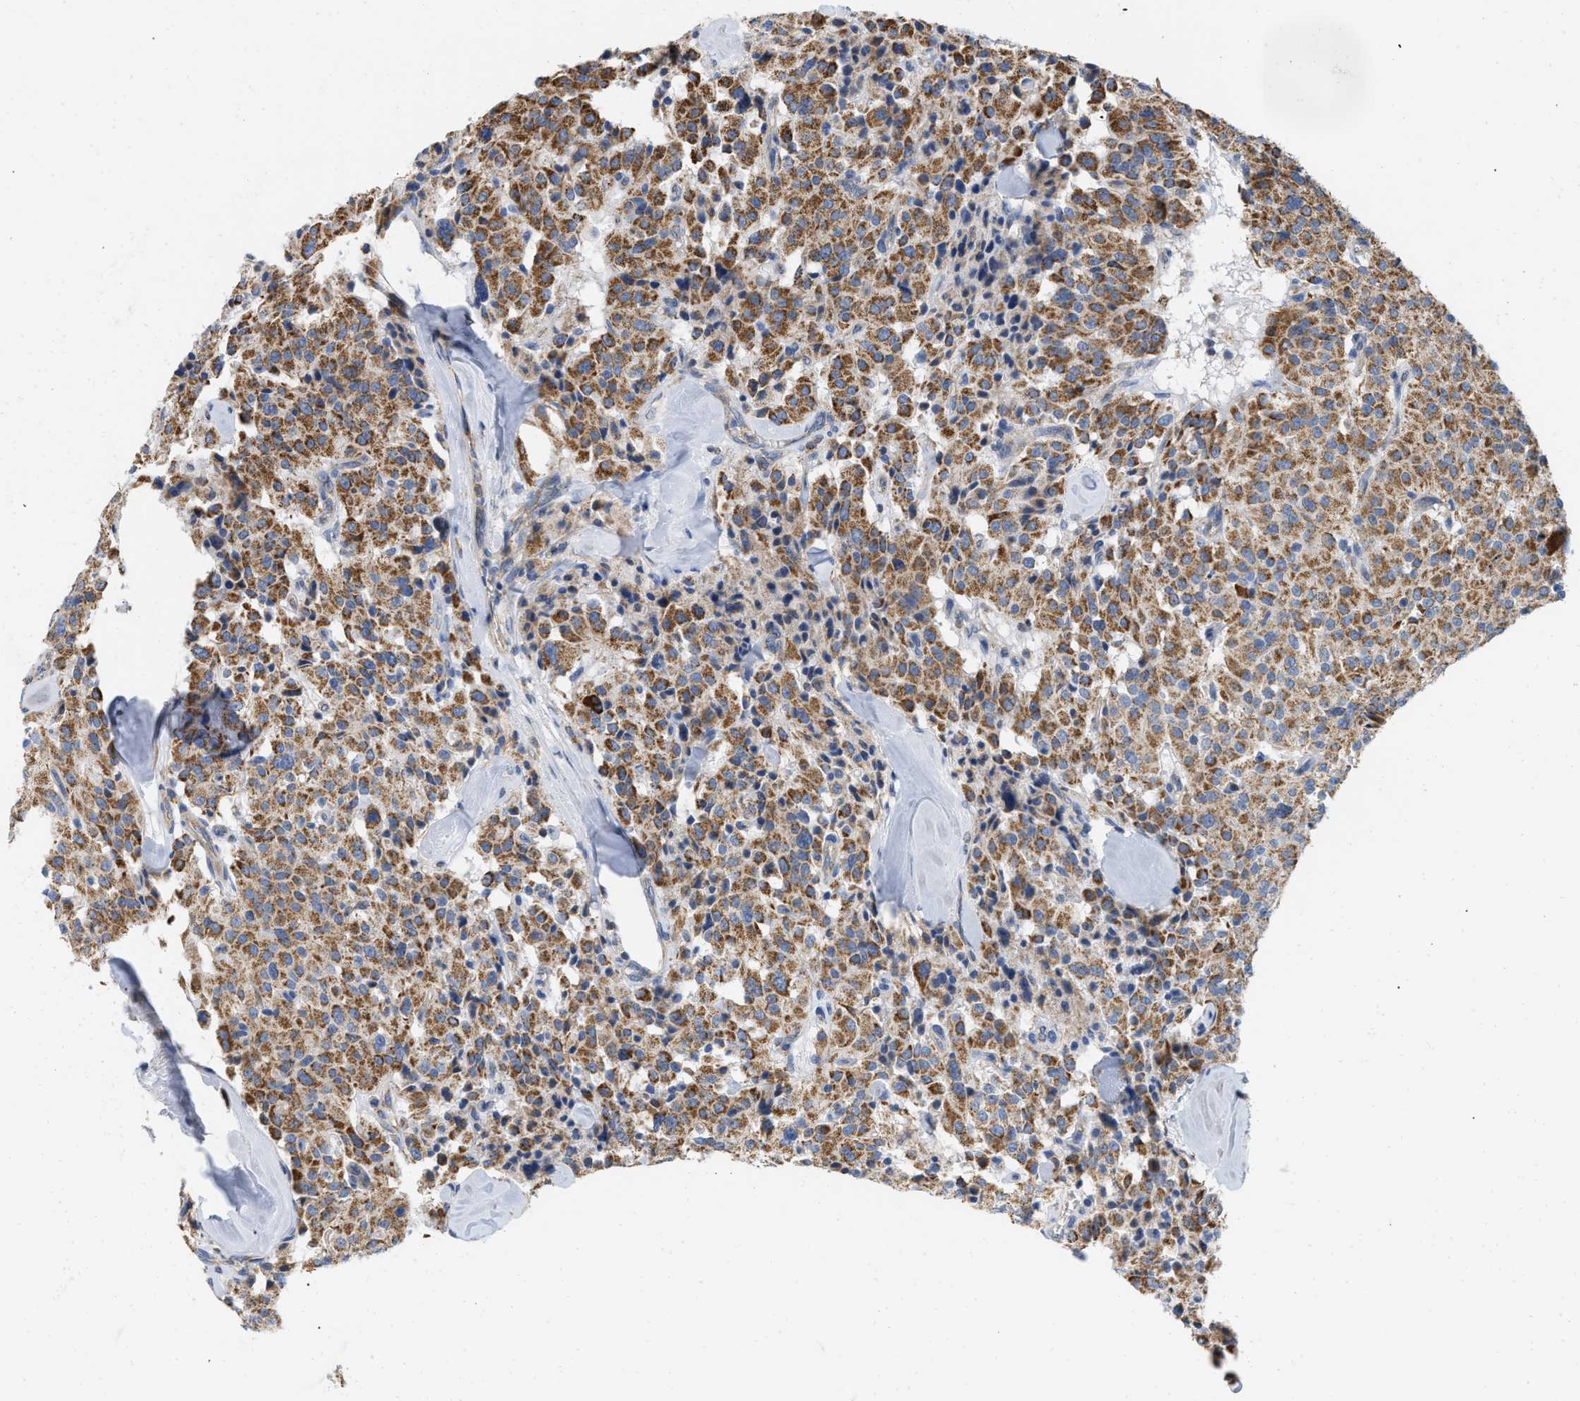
{"staining": {"intensity": "moderate", "quantity": ">75%", "location": "cytoplasmic/membranous"}, "tissue": "carcinoid", "cell_type": "Tumor cells", "image_type": "cancer", "snomed": [{"axis": "morphology", "description": "Carcinoid, malignant, NOS"}, {"axis": "topography", "description": "Lung"}], "caption": "Immunohistochemical staining of carcinoid reveals moderate cytoplasmic/membranous protein expression in about >75% of tumor cells. (Stains: DAB in brown, nuclei in blue, Microscopy: brightfield microscopy at high magnification).", "gene": "GRB10", "patient": {"sex": "male", "age": 30}}